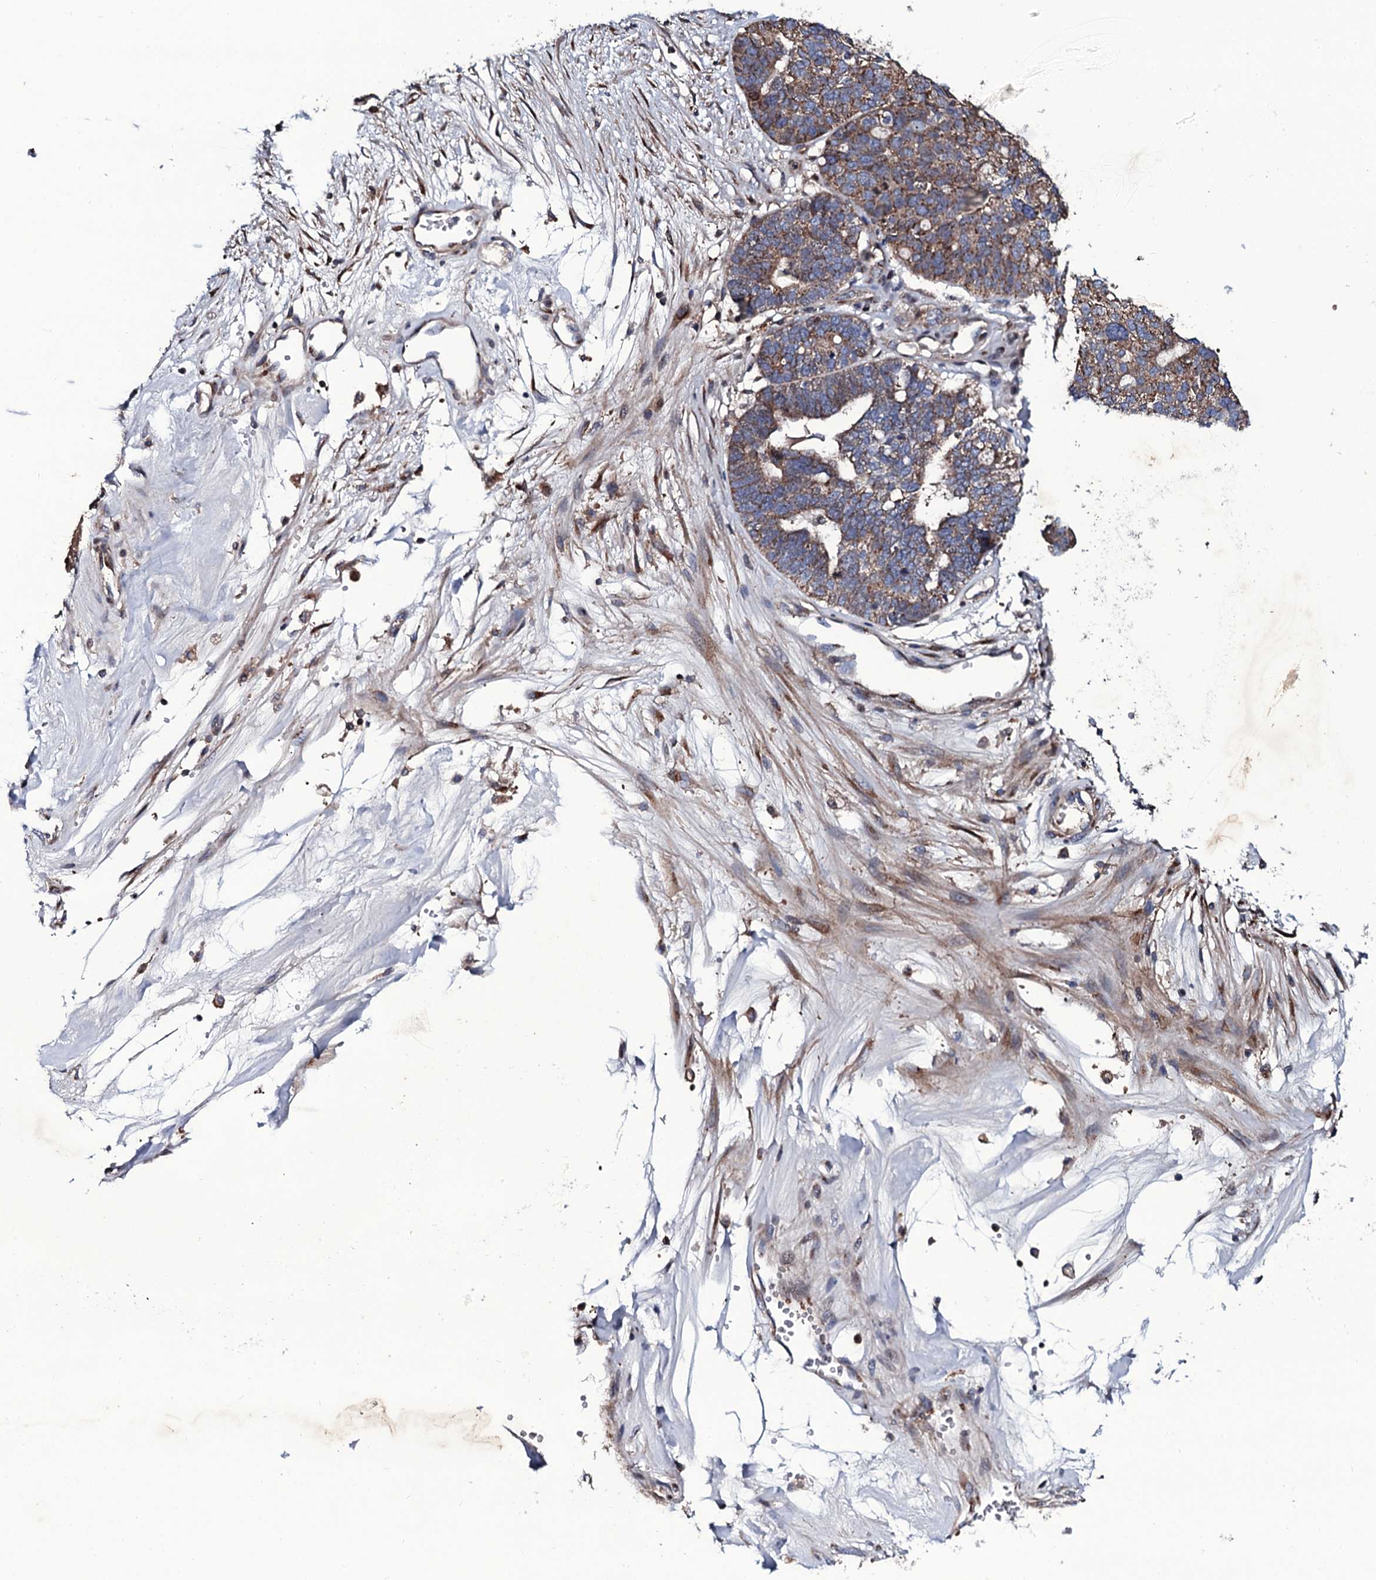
{"staining": {"intensity": "weak", "quantity": ">75%", "location": "cytoplasmic/membranous"}, "tissue": "ovarian cancer", "cell_type": "Tumor cells", "image_type": "cancer", "snomed": [{"axis": "morphology", "description": "Cystadenocarcinoma, serous, NOS"}, {"axis": "topography", "description": "Ovary"}], "caption": "An image showing weak cytoplasmic/membranous expression in about >75% of tumor cells in ovarian cancer (serous cystadenocarcinoma), as visualized by brown immunohistochemical staining.", "gene": "PLET1", "patient": {"sex": "female", "age": 59}}